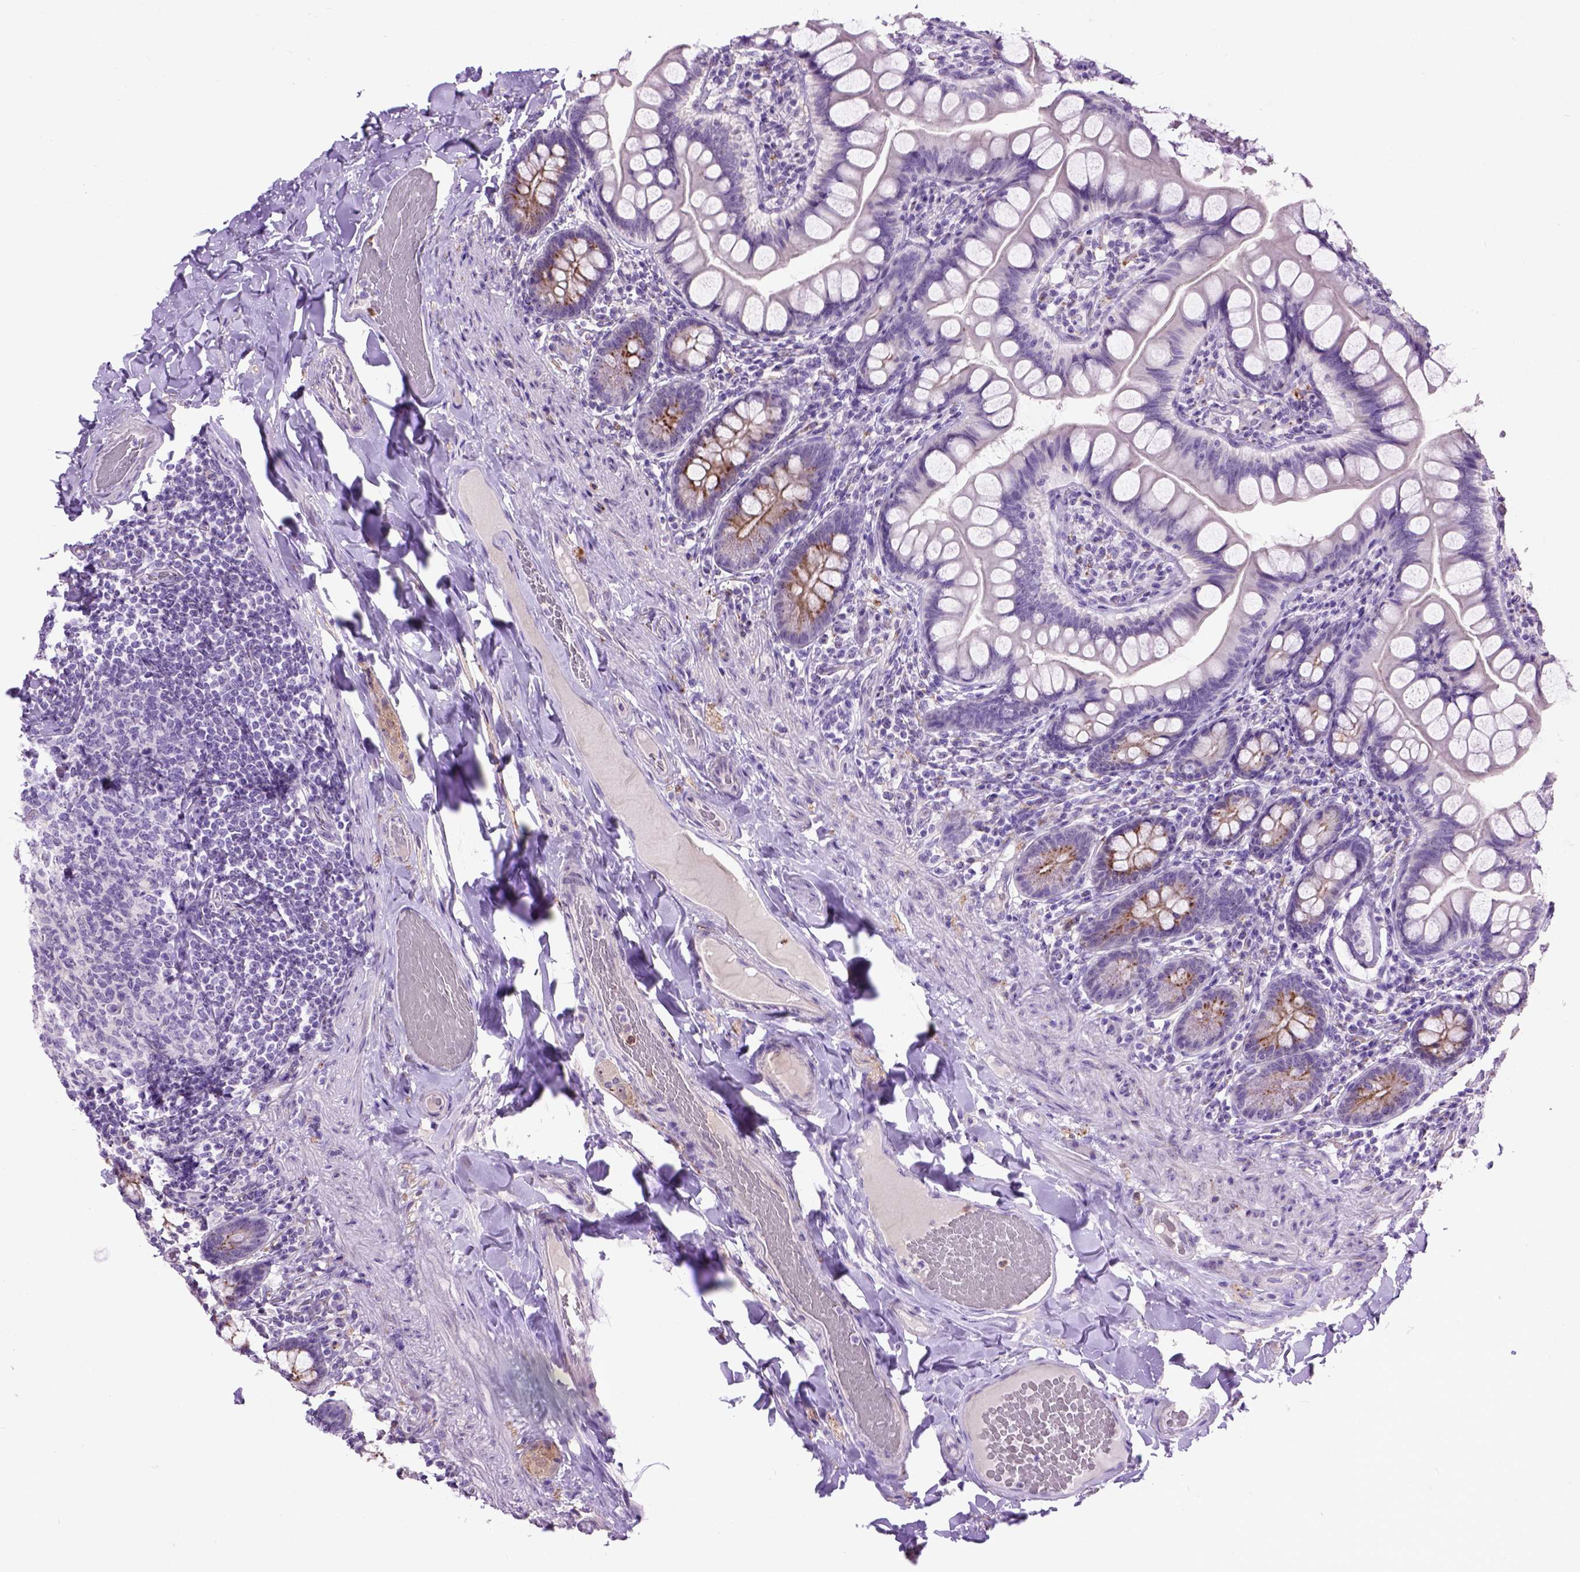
{"staining": {"intensity": "moderate", "quantity": "25%-75%", "location": "cytoplasmic/membranous"}, "tissue": "small intestine", "cell_type": "Glandular cells", "image_type": "normal", "snomed": [{"axis": "morphology", "description": "Normal tissue, NOS"}, {"axis": "topography", "description": "Small intestine"}], "caption": "Protein analysis of benign small intestine exhibits moderate cytoplasmic/membranous staining in approximately 25%-75% of glandular cells.", "gene": "MAPT", "patient": {"sex": "male", "age": 70}}